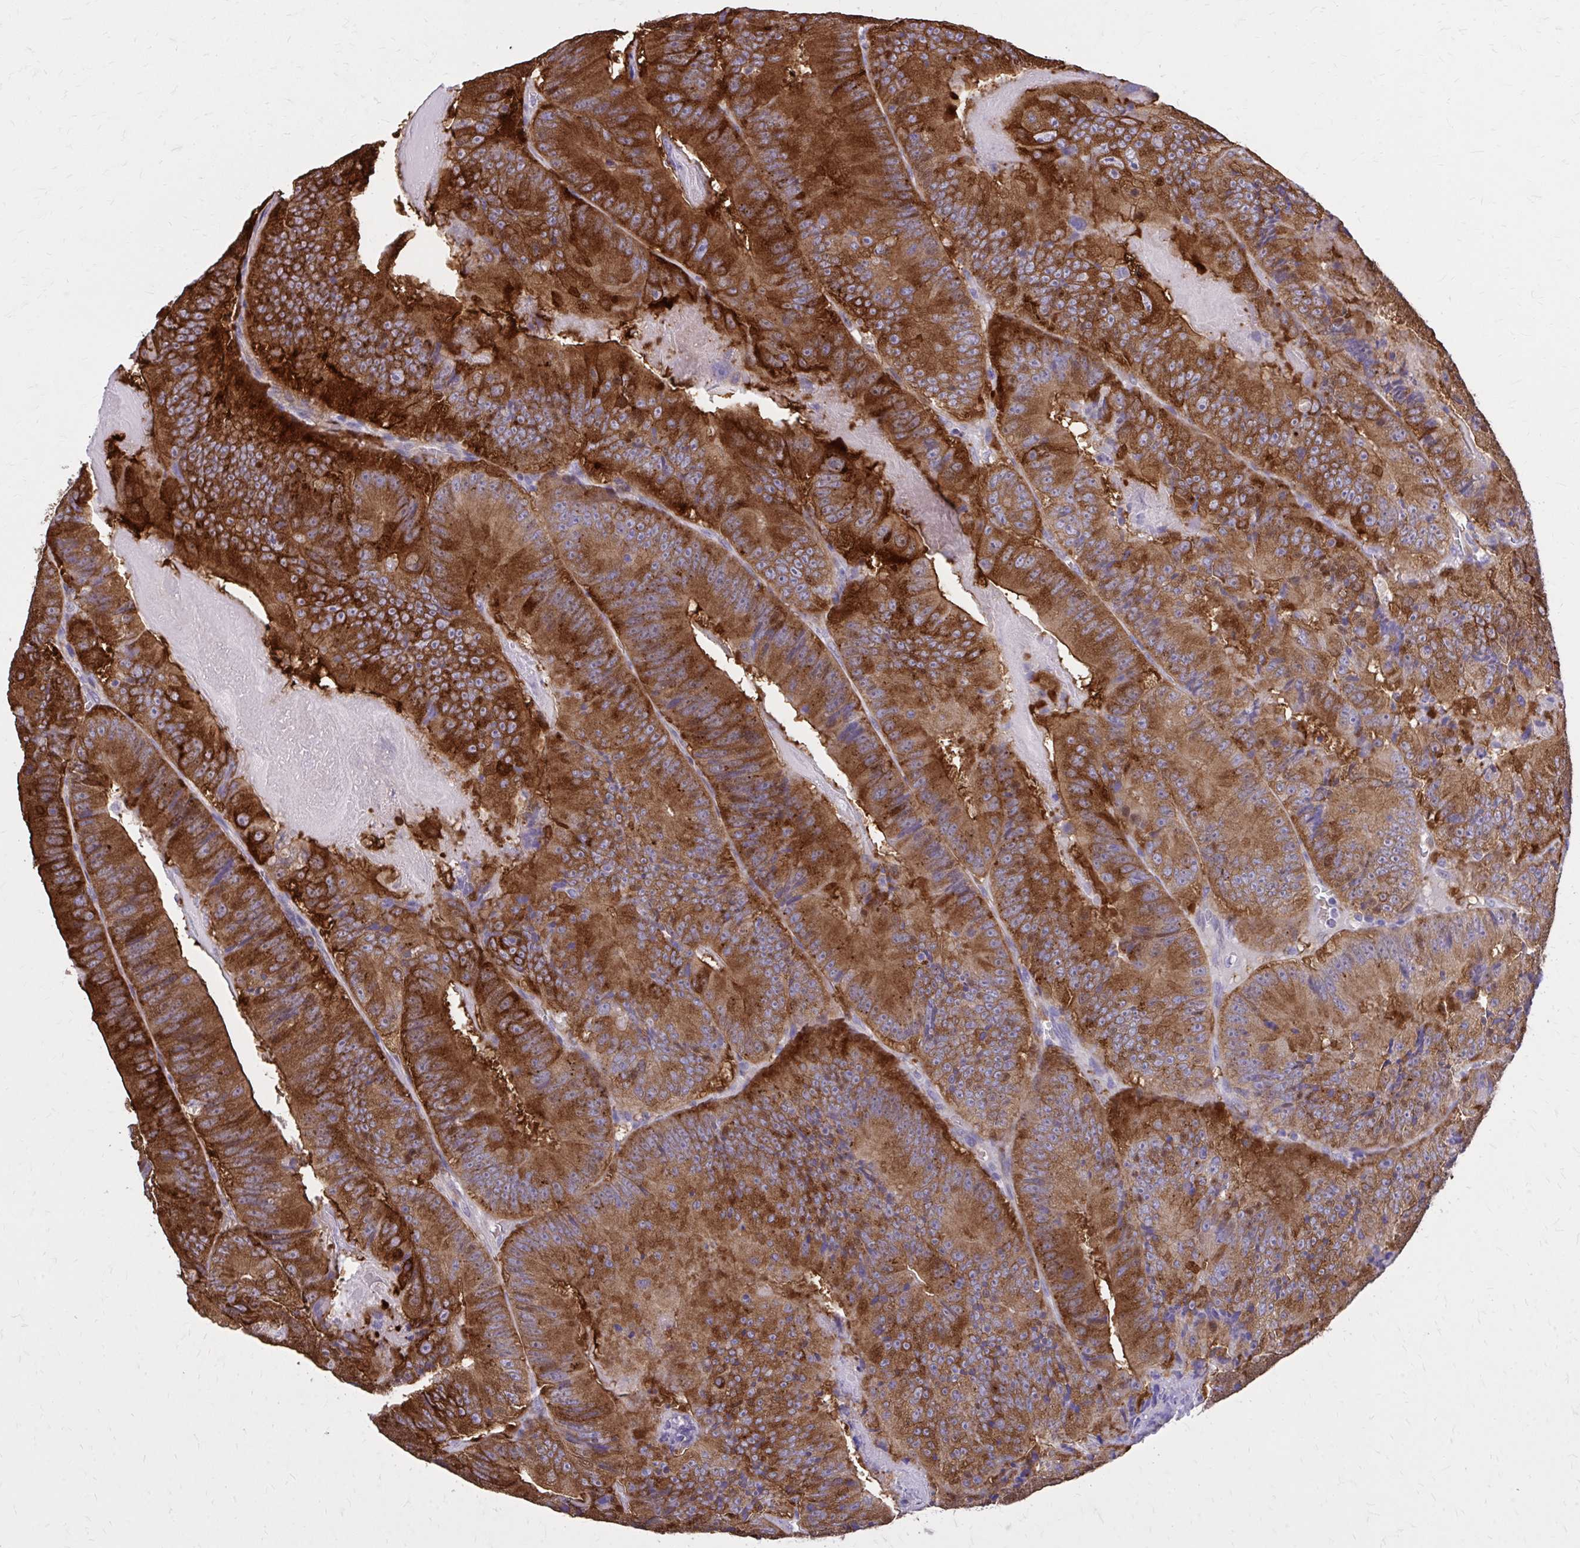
{"staining": {"intensity": "strong", "quantity": ">75%", "location": "cytoplasmic/membranous"}, "tissue": "colorectal cancer", "cell_type": "Tumor cells", "image_type": "cancer", "snomed": [{"axis": "morphology", "description": "Adenocarcinoma, NOS"}, {"axis": "topography", "description": "Colon"}], "caption": "Immunohistochemistry image of human colorectal cancer (adenocarcinoma) stained for a protein (brown), which exhibits high levels of strong cytoplasmic/membranous positivity in about >75% of tumor cells.", "gene": "EPB41L1", "patient": {"sex": "female", "age": 86}}